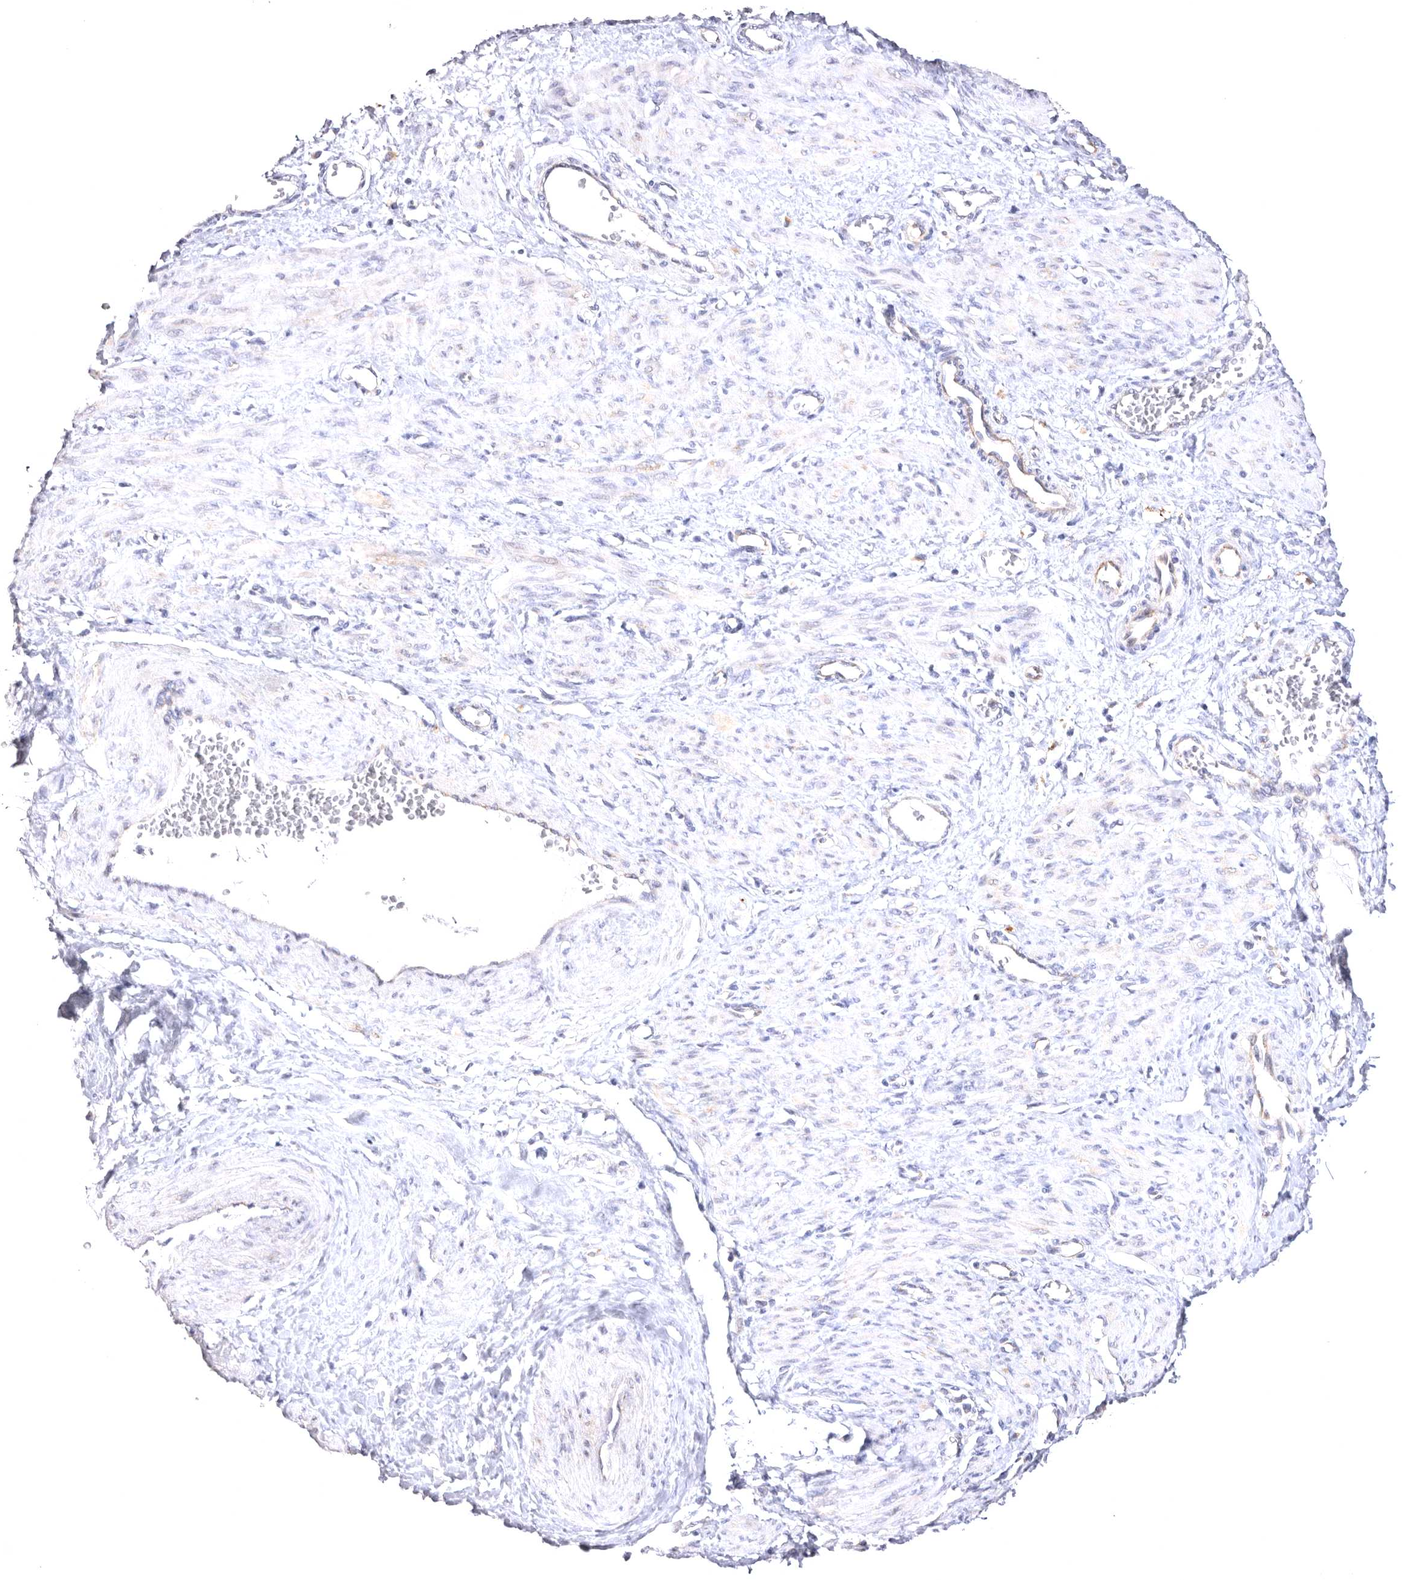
{"staining": {"intensity": "weak", "quantity": "<25%", "location": "cytoplasmic/membranous"}, "tissue": "smooth muscle", "cell_type": "Smooth muscle cells", "image_type": "normal", "snomed": [{"axis": "morphology", "description": "Normal tissue, NOS"}, {"axis": "topography", "description": "Endometrium"}], "caption": "IHC image of normal smooth muscle: human smooth muscle stained with DAB (3,3'-diaminobenzidine) shows no significant protein staining in smooth muscle cells.", "gene": "VPS45", "patient": {"sex": "female", "age": 33}}